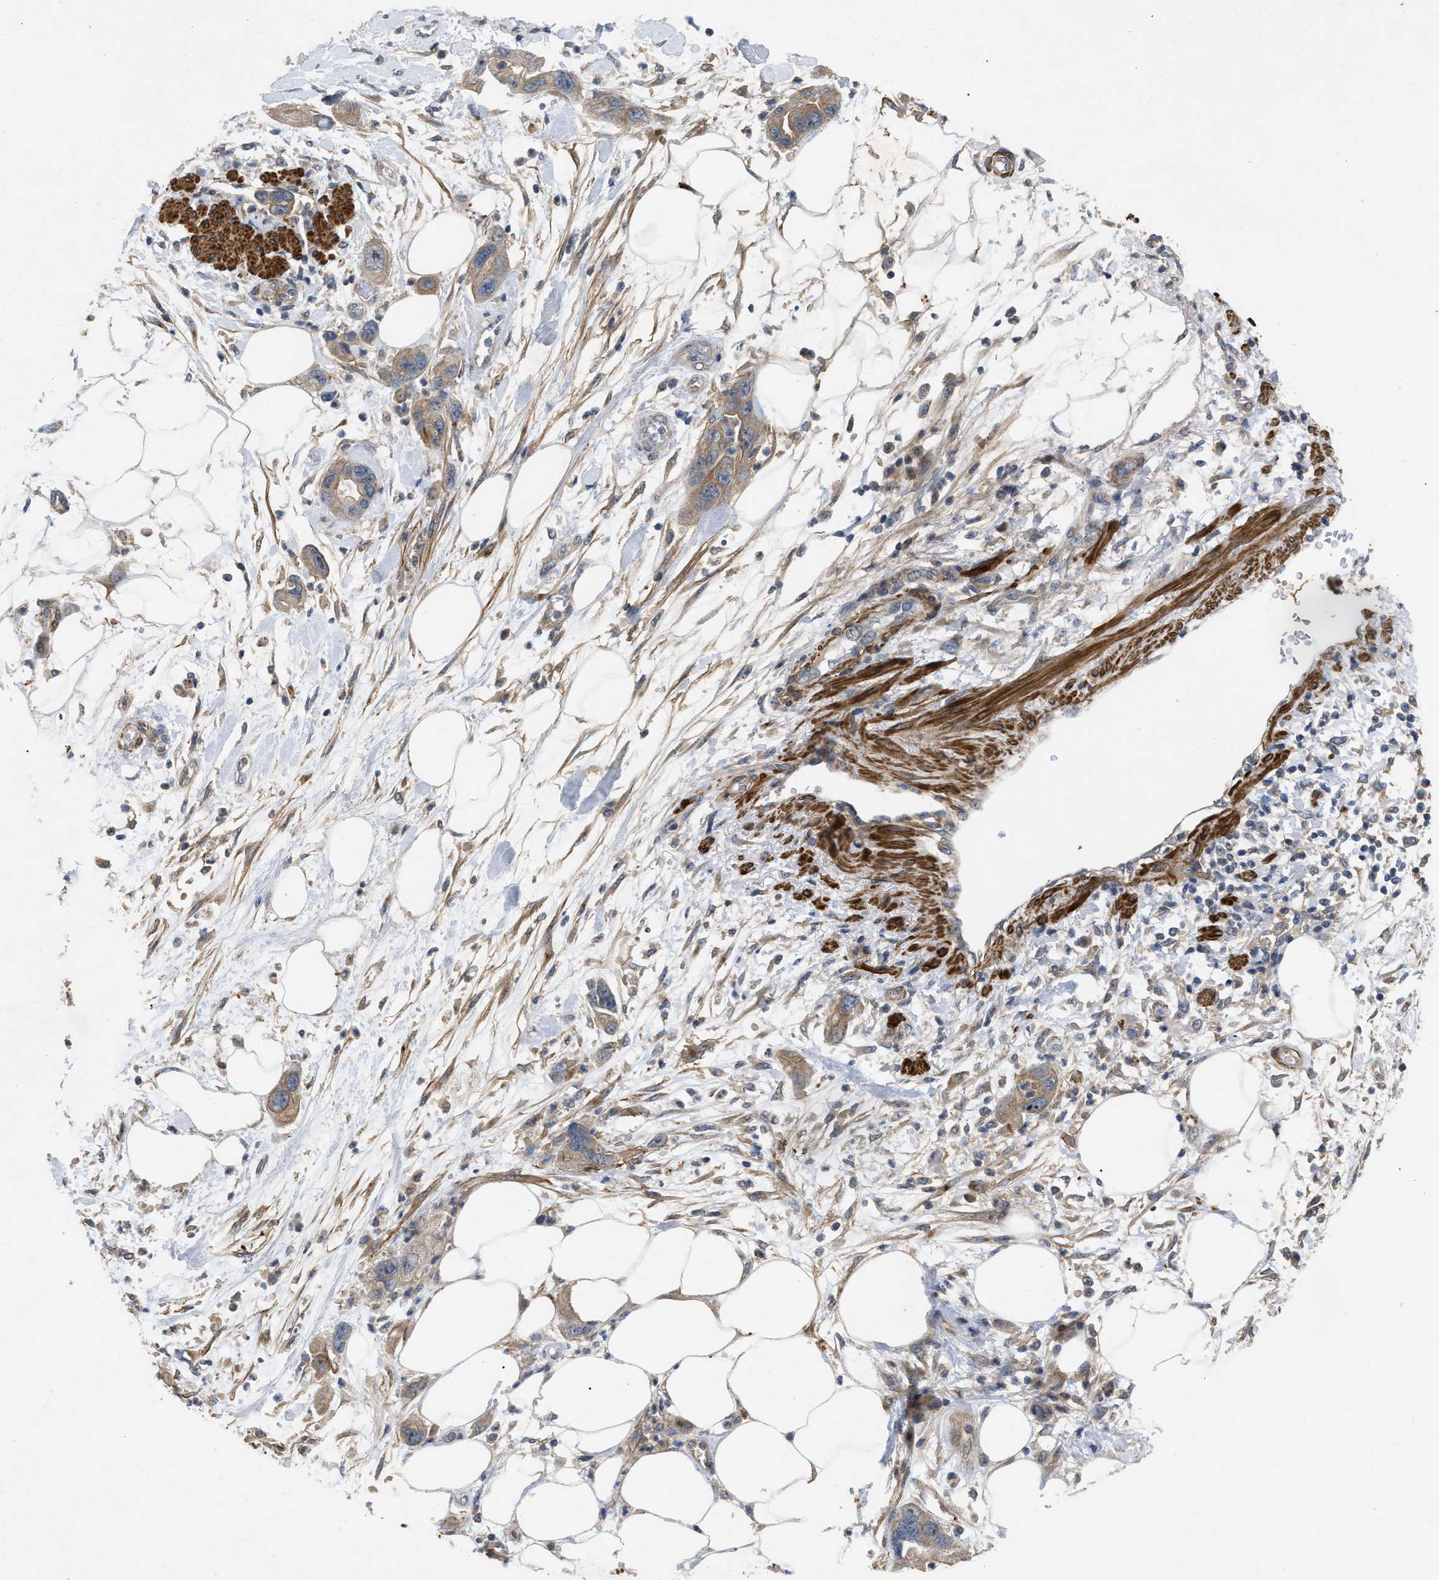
{"staining": {"intensity": "moderate", "quantity": ">75%", "location": "cytoplasmic/membranous"}, "tissue": "pancreatic cancer", "cell_type": "Tumor cells", "image_type": "cancer", "snomed": [{"axis": "morphology", "description": "Normal tissue, NOS"}, {"axis": "morphology", "description": "Adenocarcinoma, NOS"}, {"axis": "topography", "description": "Pancreas"}], "caption": "Pancreatic cancer stained with DAB (3,3'-diaminobenzidine) immunohistochemistry shows medium levels of moderate cytoplasmic/membranous expression in about >75% of tumor cells.", "gene": "ST6GALNAC6", "patient": {"sex": "female", "age": 71}}